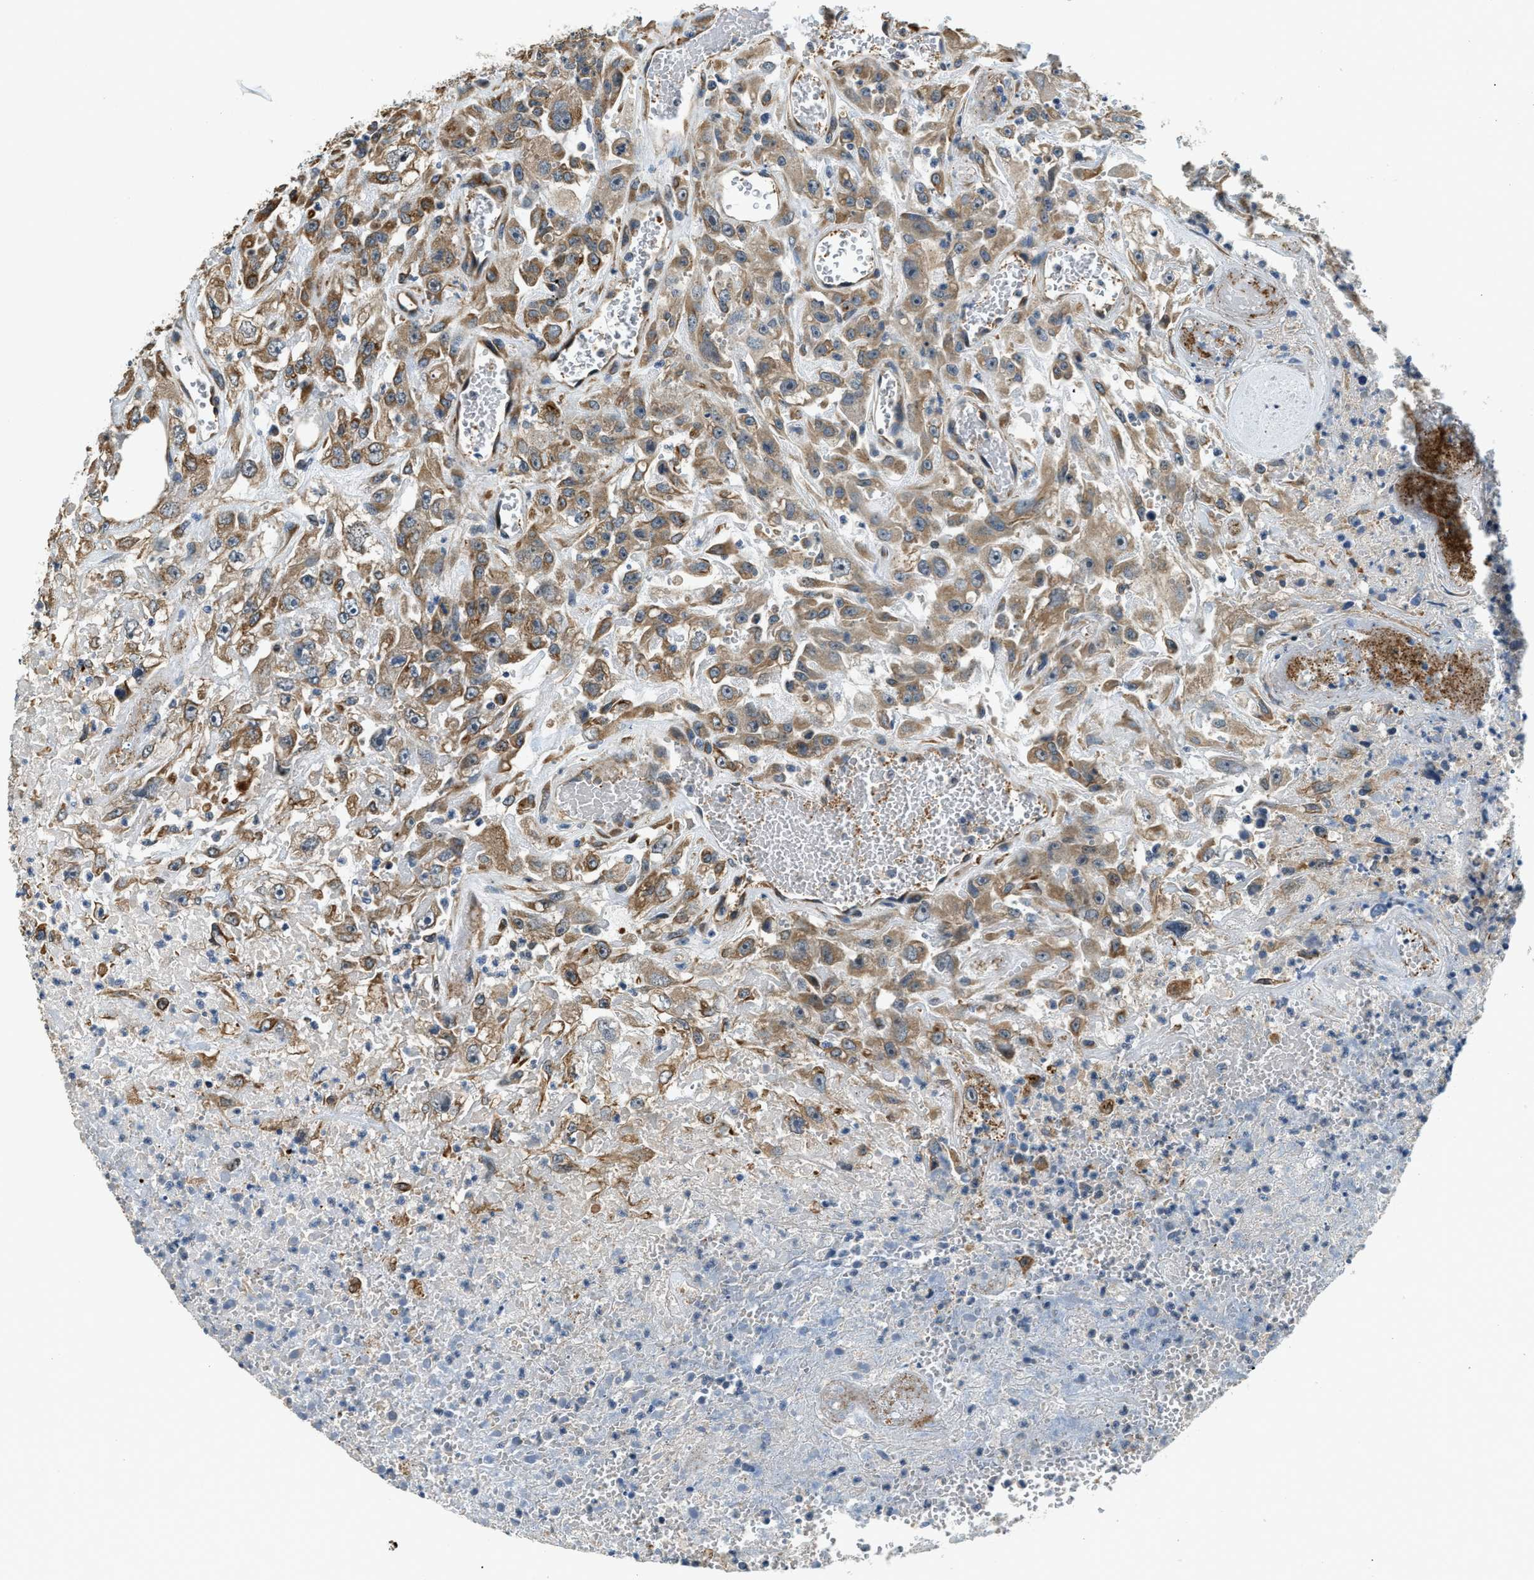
{"staining": {"intensity": "moderate", "quantity": ">75%", "location": "cytoplasmic/membranous"}, "tissue": "urothelial cancer", "cell_type": "Tumor cells", "image_type": "cancer", "snomed": [{"axis": "morphology", "description": "Urothelial carcinoma, High grade"}, {"axis": "topography", "description": "Urinary bladder"}], "caption": "An IHC photomicrograph of neoplastic tissue is shown. Protein staining in brown highlights moderate cytoplasmic/membranous positivity in urothelial carcinoma (high-grade) within tumor cells. The staining was performed using DAB to visualize the protein expression in brown, while the nuclei were stained in blue with hematoxylin (Magnification: 20x).", "gene": "ALOX12", "patient": {"sex": "male", "age": 46}}